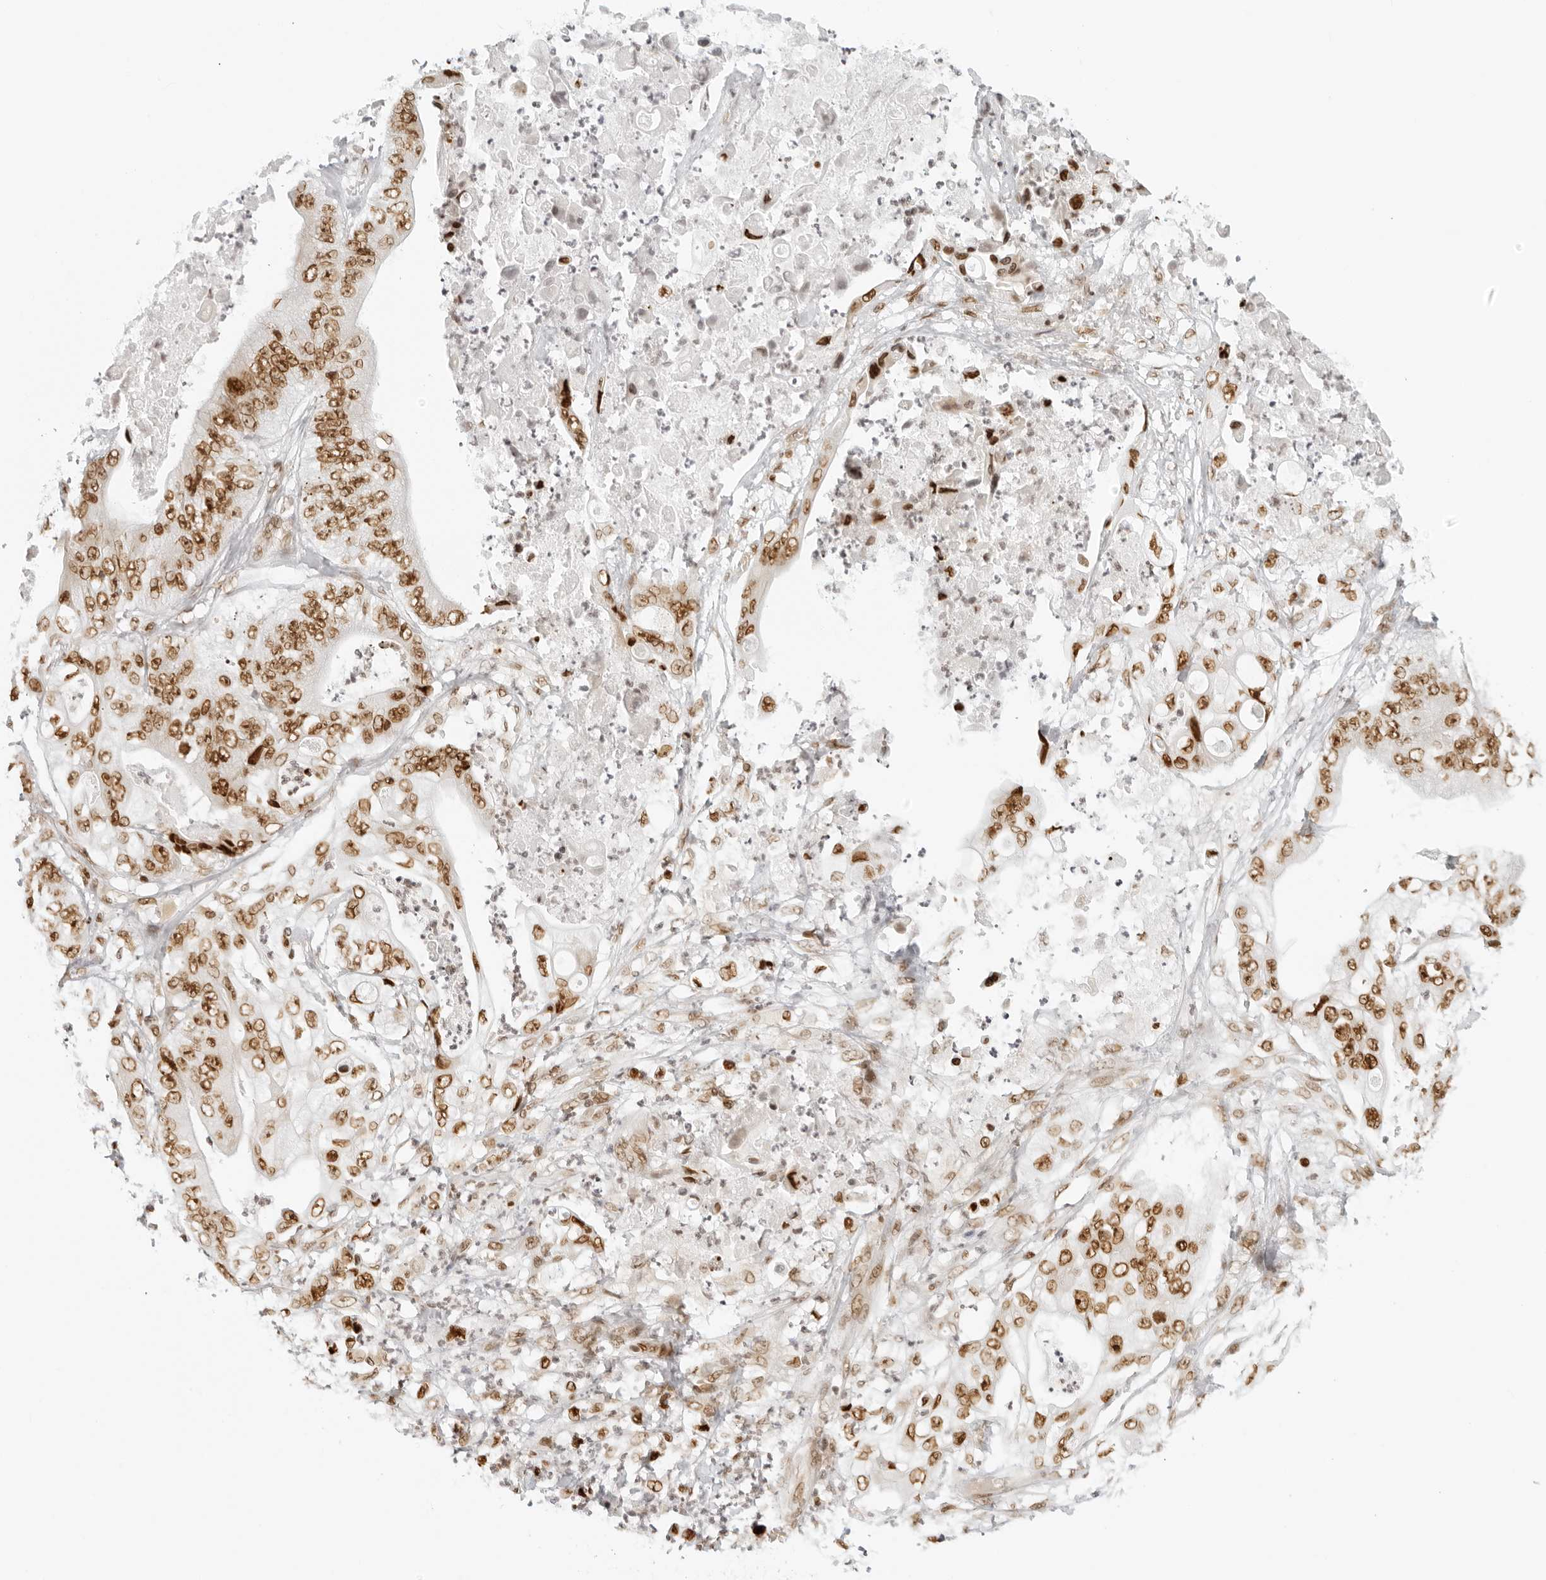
{"staining": {"intensity": "moderate", "quantity": ">75%", "location": "nuclear"}, "tissue": "stomach cancer", "cell_type": "Tumor cells", "image_type": "cancer", "snomed": [{"axis": "morphology", "description": "Adenocarcinoma, NOS"}, {"axis": "topography", "description": "Stomach"}], "caption": "A photomicrograph showing moderate nuclear staining in about >75% of tumor cells in adenocarcinoma (stomach), as visualized by brown immunohistochemical staining.", "gene": "RCC1", "patient": {"sex": "female", "age": 73}}